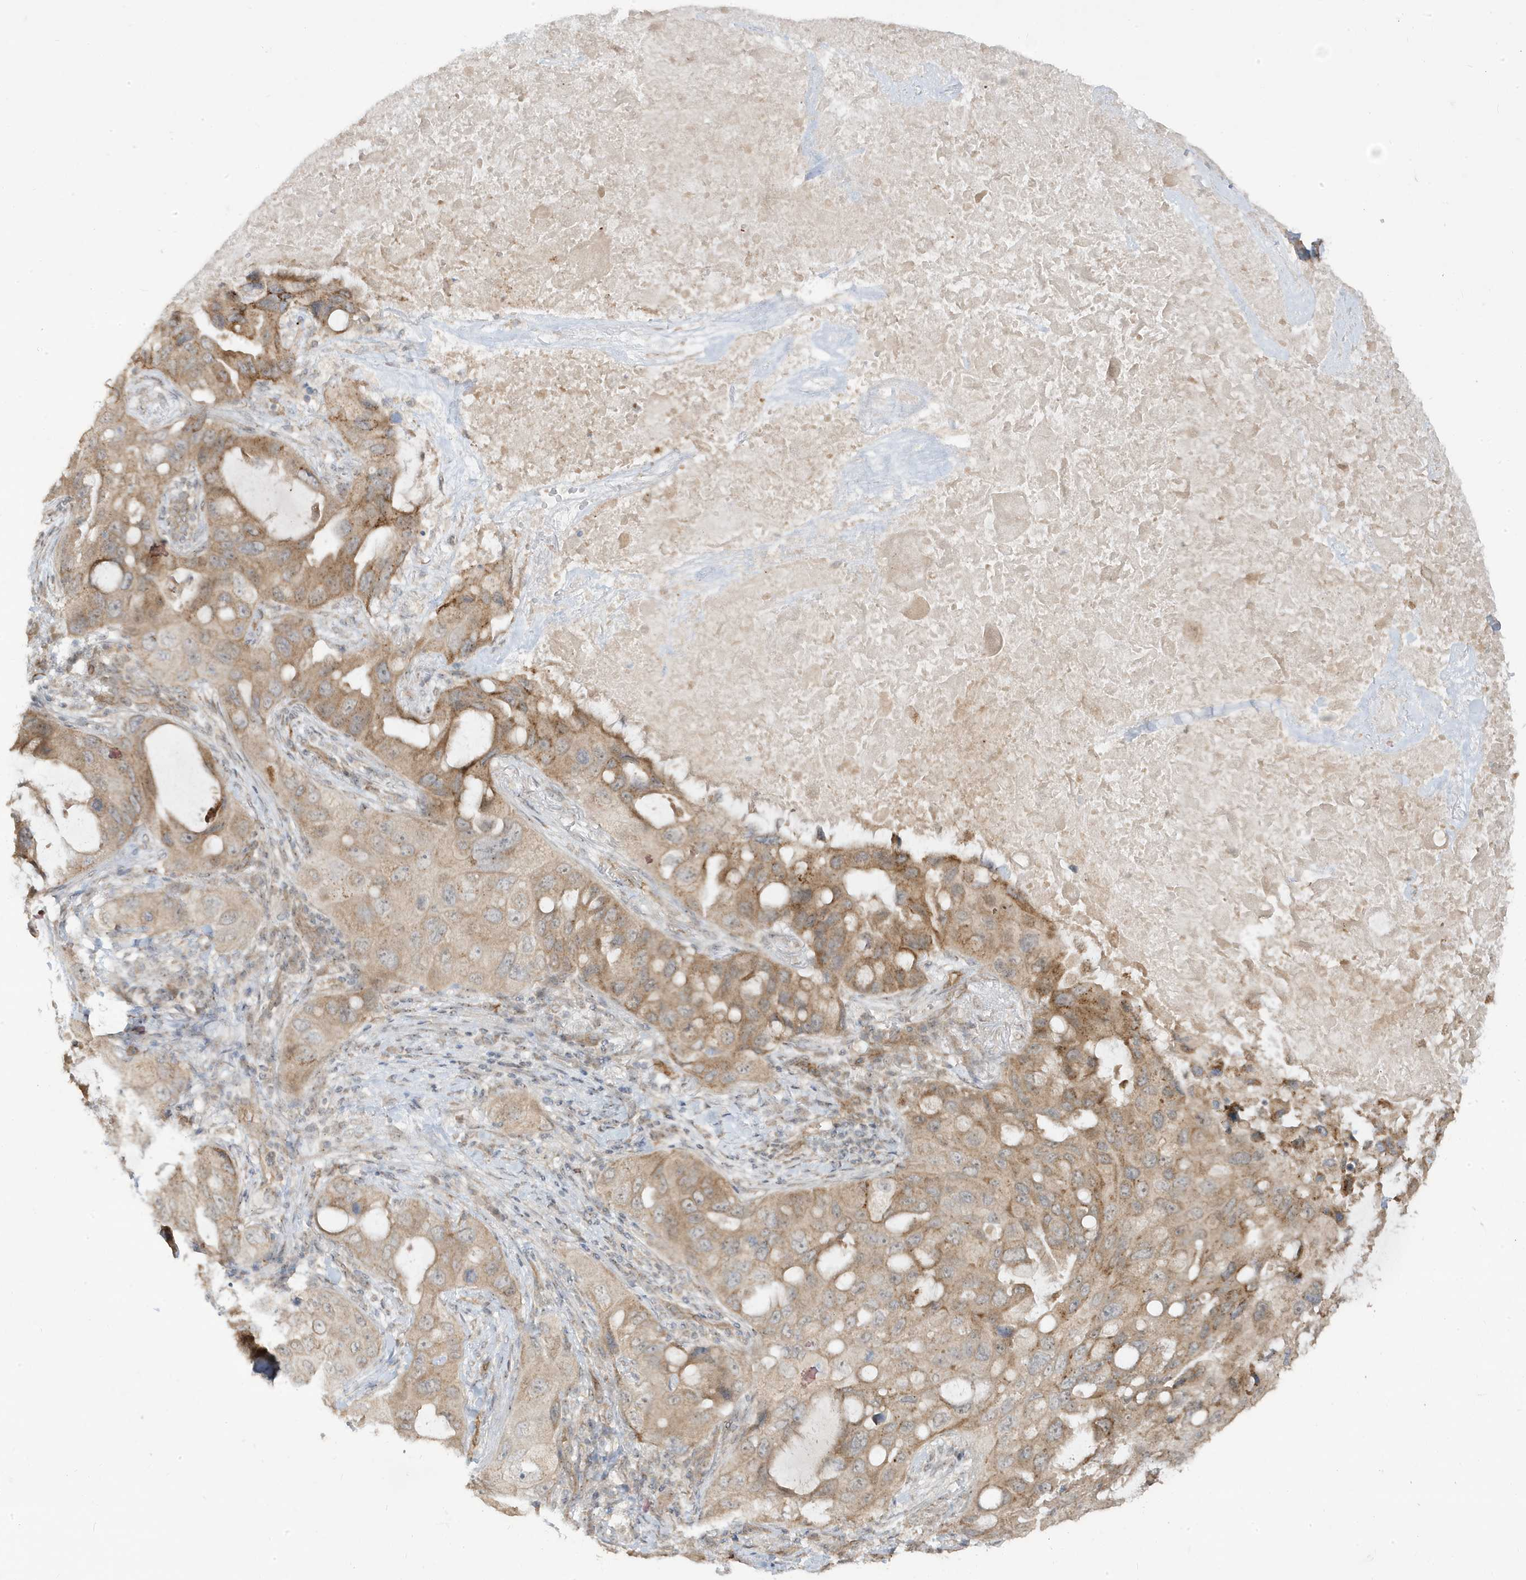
{"staining": {"intensity": "moderate", "quantity": "25%-75%", "location": "cytoplasmic/membranous"}, "tissue": "lung cancer", "cell_type": "Tumor cells", "image_type": "cancer", "snomed": [{"axis": "morphology", "description": "Squamous cell carcinoma, NOS"}, {"axis": "topography", "description": "Lung"}], "caption": "Immunohistochemical staining of human lung cancer (squamous cell carcinoma) demonstrates medium levels of moderate cytoplasmic/membranous protein expression in about 25%-75% of tumor cells.", "gene": "DNAJC12", "patient": {"sex": "female", "age": 73}}